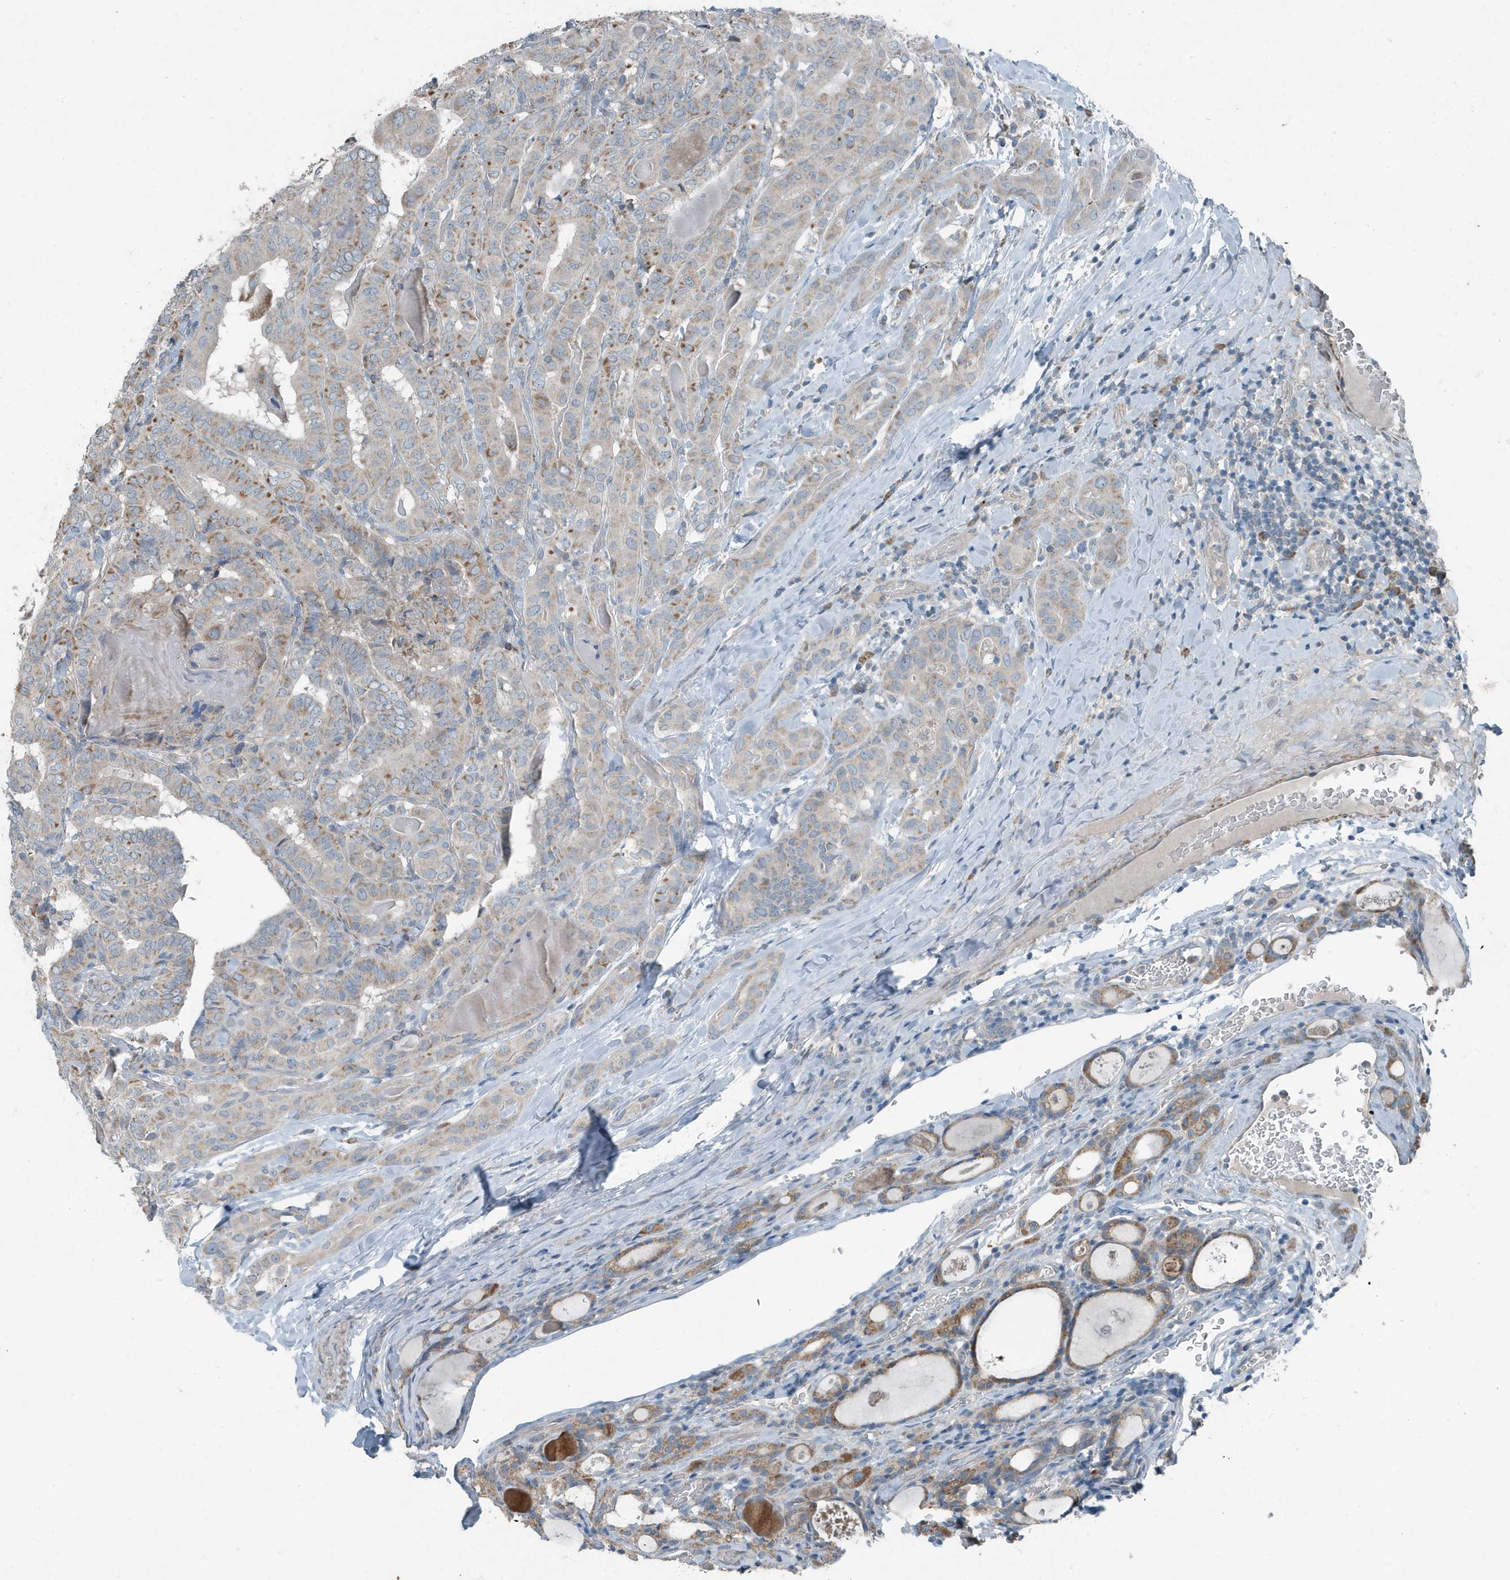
{"staining": {"intensity": "moderate", "quantity": "25%-75%", "location": "cytoplasmic/membranous"}, "tissue": "thyroid cancer", "cell_type": "Tumor cells", "image_type": "cancer", "snomed": [{"axis": "morphology", "description": "Papillary adenocarcinoma, NOS"}, {"axis": "topography", "description": "Thyroid gland"}], "caption": "Papillary adenocarcinoma (thyroid) stained for a protein (brown) displays moderate cytoplasmic/membranous positive positivity in approximately 25%-75% of tumor cells.", "gene": "MT-CYB", "patient": {"sex": "female", "age": 72}}